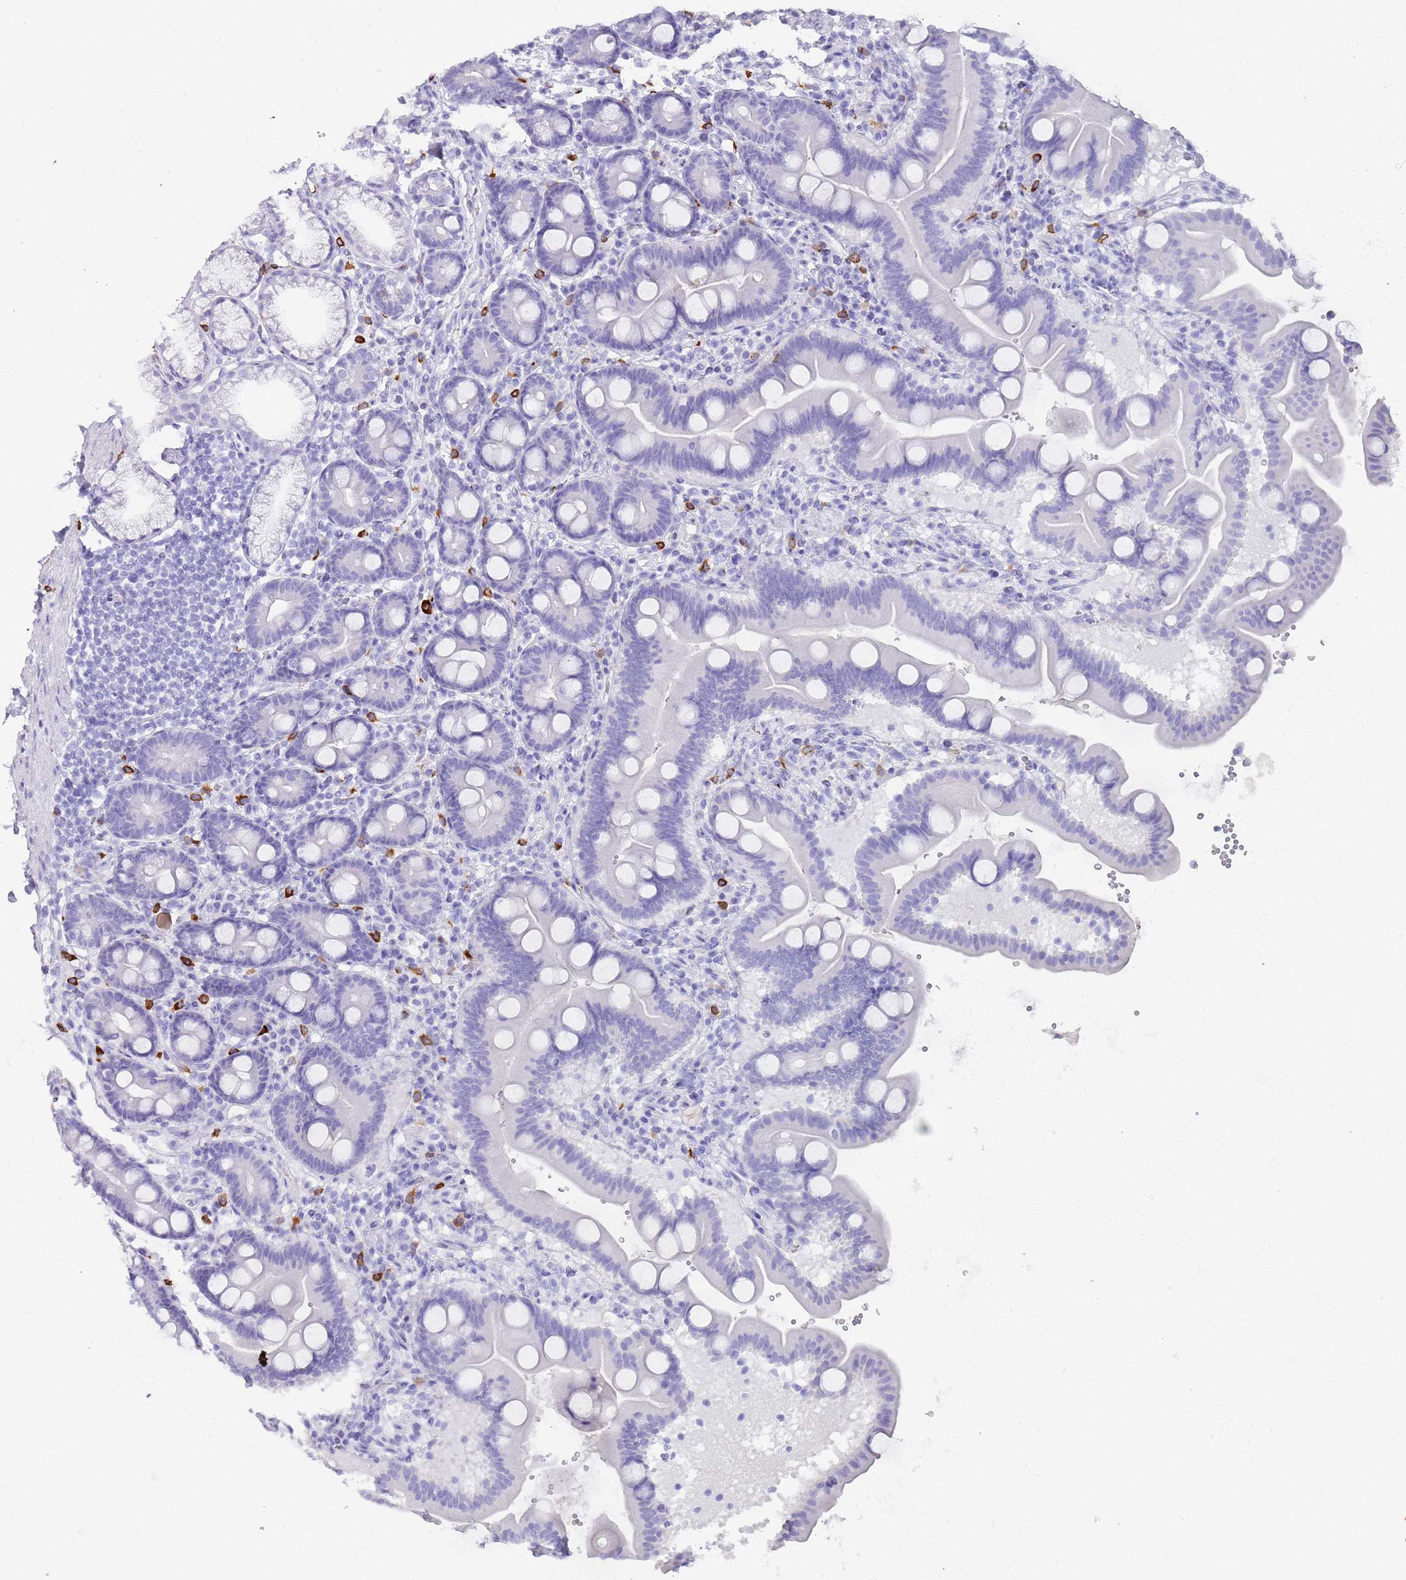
{"staining": {"intensity": "negative", "quantity": "none", "location": "none"}, "tissue": "duodenum", "cell_type": "Glandular cells", "image_type": "normal", "snomed": [{"axis": "morphology", "description": "Normal tissue, NOS"}, {"axis": "topography", "description": "Duodenum"}], "caption": "A histopathology image of duodenum stained for a protein reveals no brown staining in glandular cells.", "gene": "MYADML2", "patient": {"sex": "male", "age": 54}}